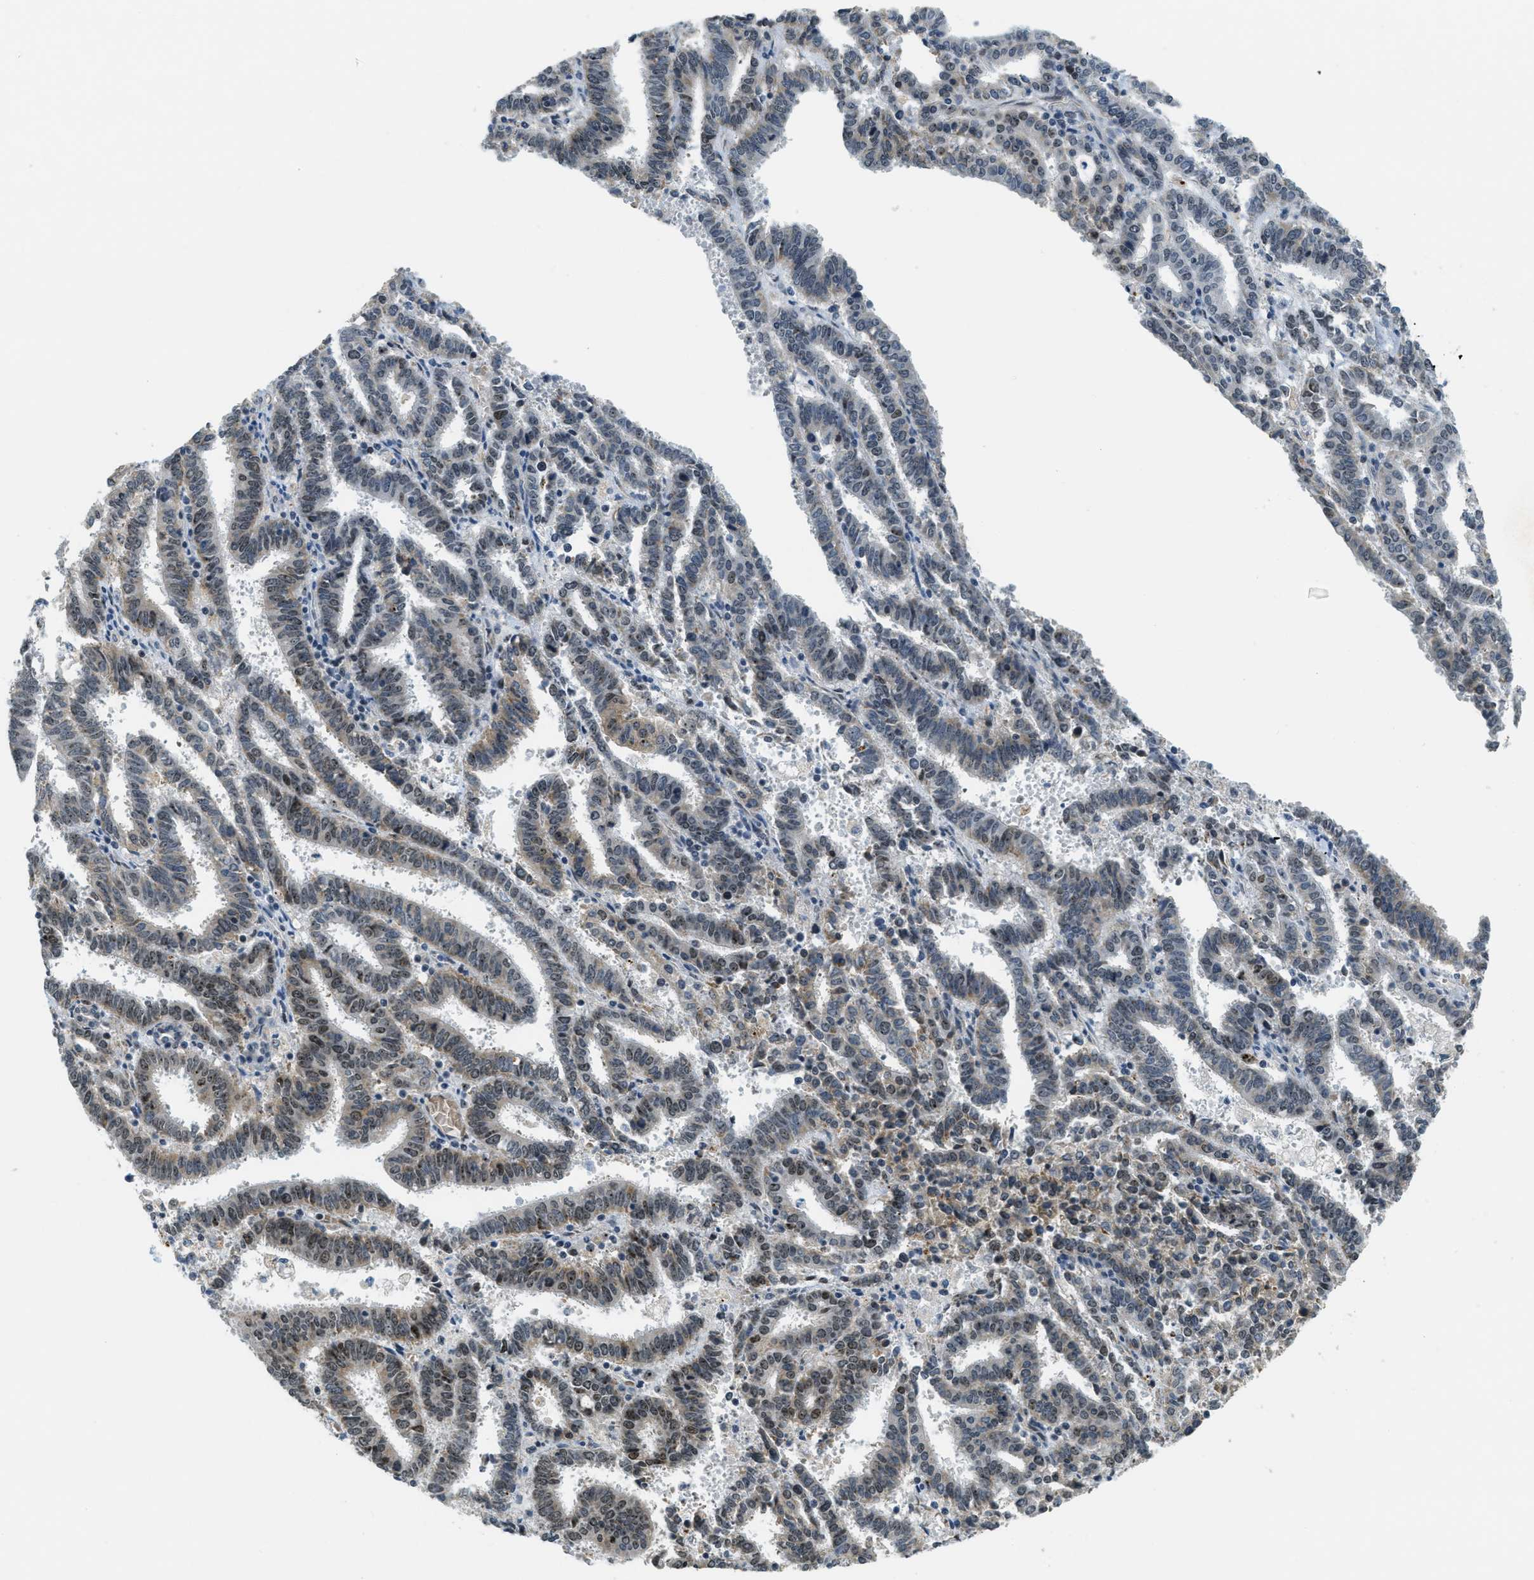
{"staining": {"intensity": "strong", "quantity": "25%-75%", "location": "nuclear"}, "tissue": "endometrial cancer", "cell_type": "Tumor cells", "image_type": "cancer", "snomed": [{"axis": "morphology", "description": "Adenocarcinoma, NOS"}, {"axis": "topography", "description": "Uterus"}], "caption": "DAB (3,3'-diaminobenzidine) immunohistochemical staining of human endometrial cancer (adenocarcinoma) displays strong nuclear protein expression in approximately 25%-75% of tumor cells.", "gene": "DDX47", "patient": {"sex": "female", "age": 83}}